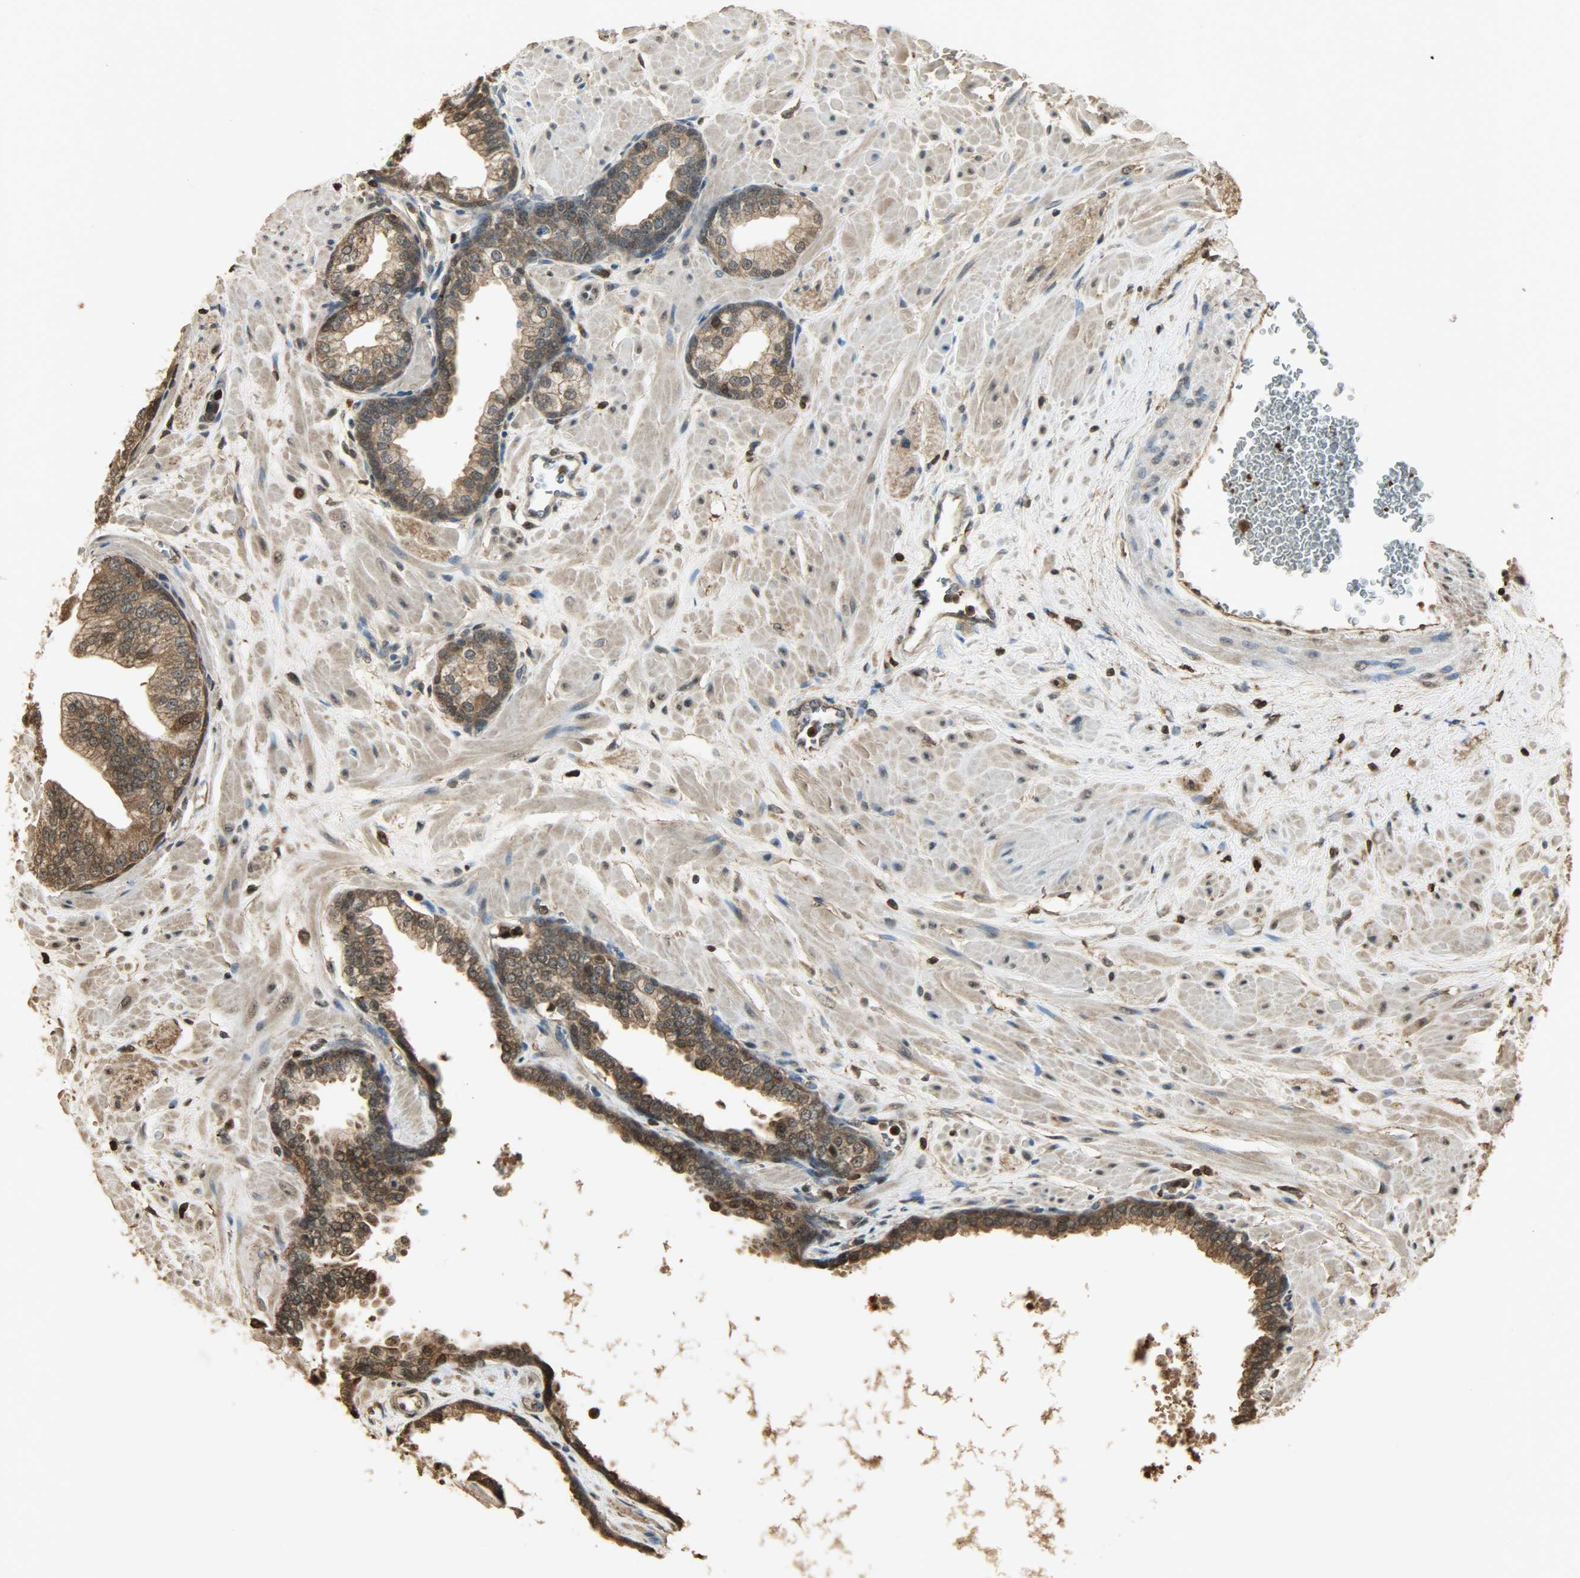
{"staining": {"intensity": "strong", "quantity": ">75%", "location": "cytoplasmic/membranous,nuclear"}, "tissue": "prostate", "cell_type": "Glandular cells", "image_type": "normal", "snomed": [{"axis": "morphology", "description": "Normal tissue, NOS"}, {"axis": "topography", "description": "Prostate"}], "caption": "Strong cytoplasmic/membranous,nuclear staining for a protein is seen in about >75% of glandular cells of unremarkable prostate using immunohistochemistry (IHC).", "gene": "YWHAZ", "patient": {"sex": "male", "age": 60}}